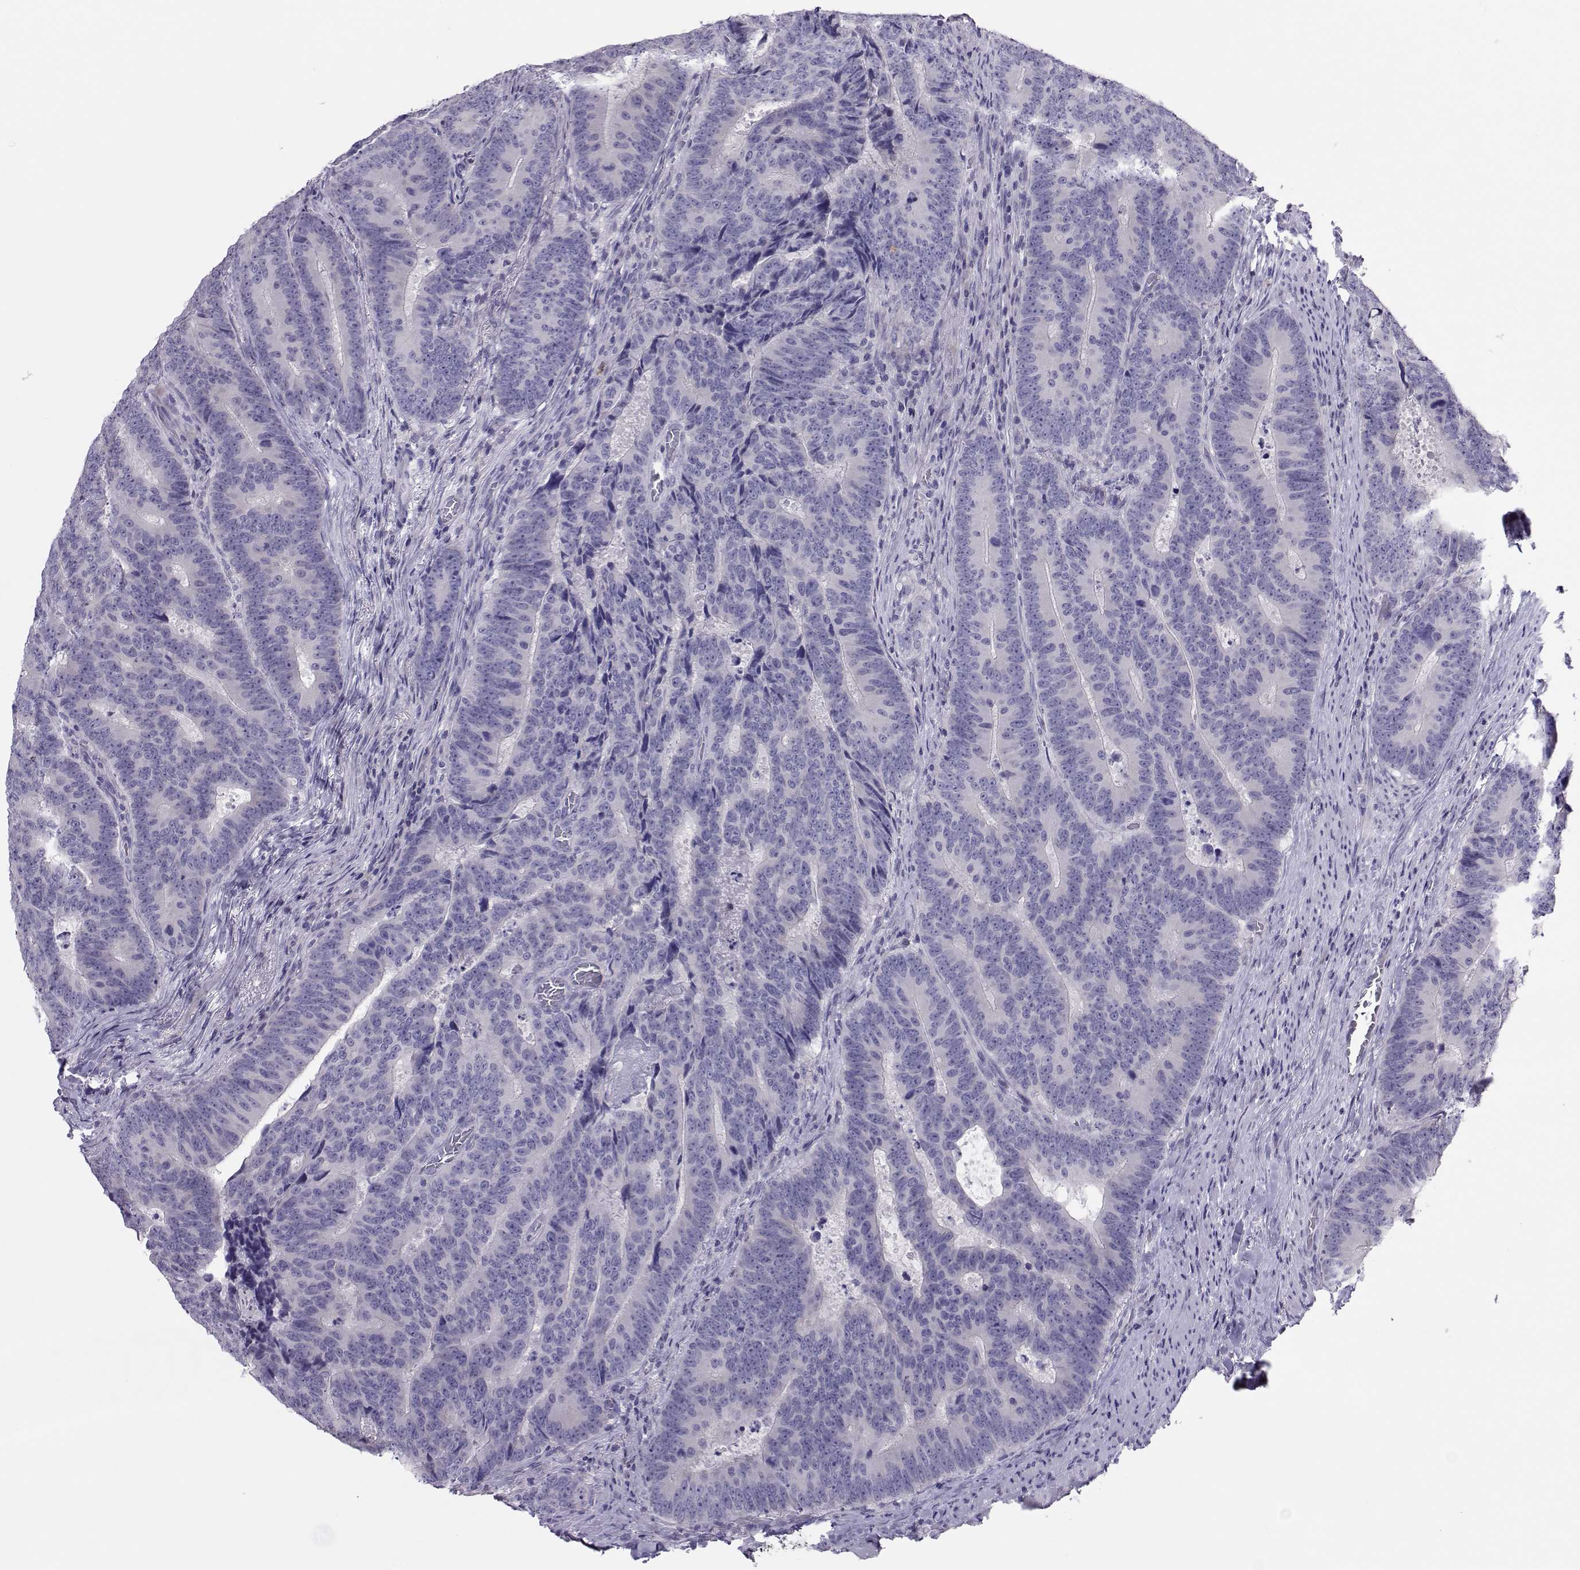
{"staining": {"intensity": "negative", "quantity": "none", "location": "none"}, "tissue": "colorectal cancer", "cell_type": "Tumor cells", "image_type": "cancer", "snomed": [{"axis": "morphology", "description": "Adenocarcinoma, NOS"}, {"axis": "topography", "description": "Colon"}], "caption": "A micrograph of human colorectal cancer (adenocarcinoma) is negative for staining in tumor cells. (DAB (3,3'-diaminobenzidine) immunohistochemistry (IHC) with hematoxylin counter stain).", "gene": "TRPM7", "patient": {"sex": "female", "age": 82}}